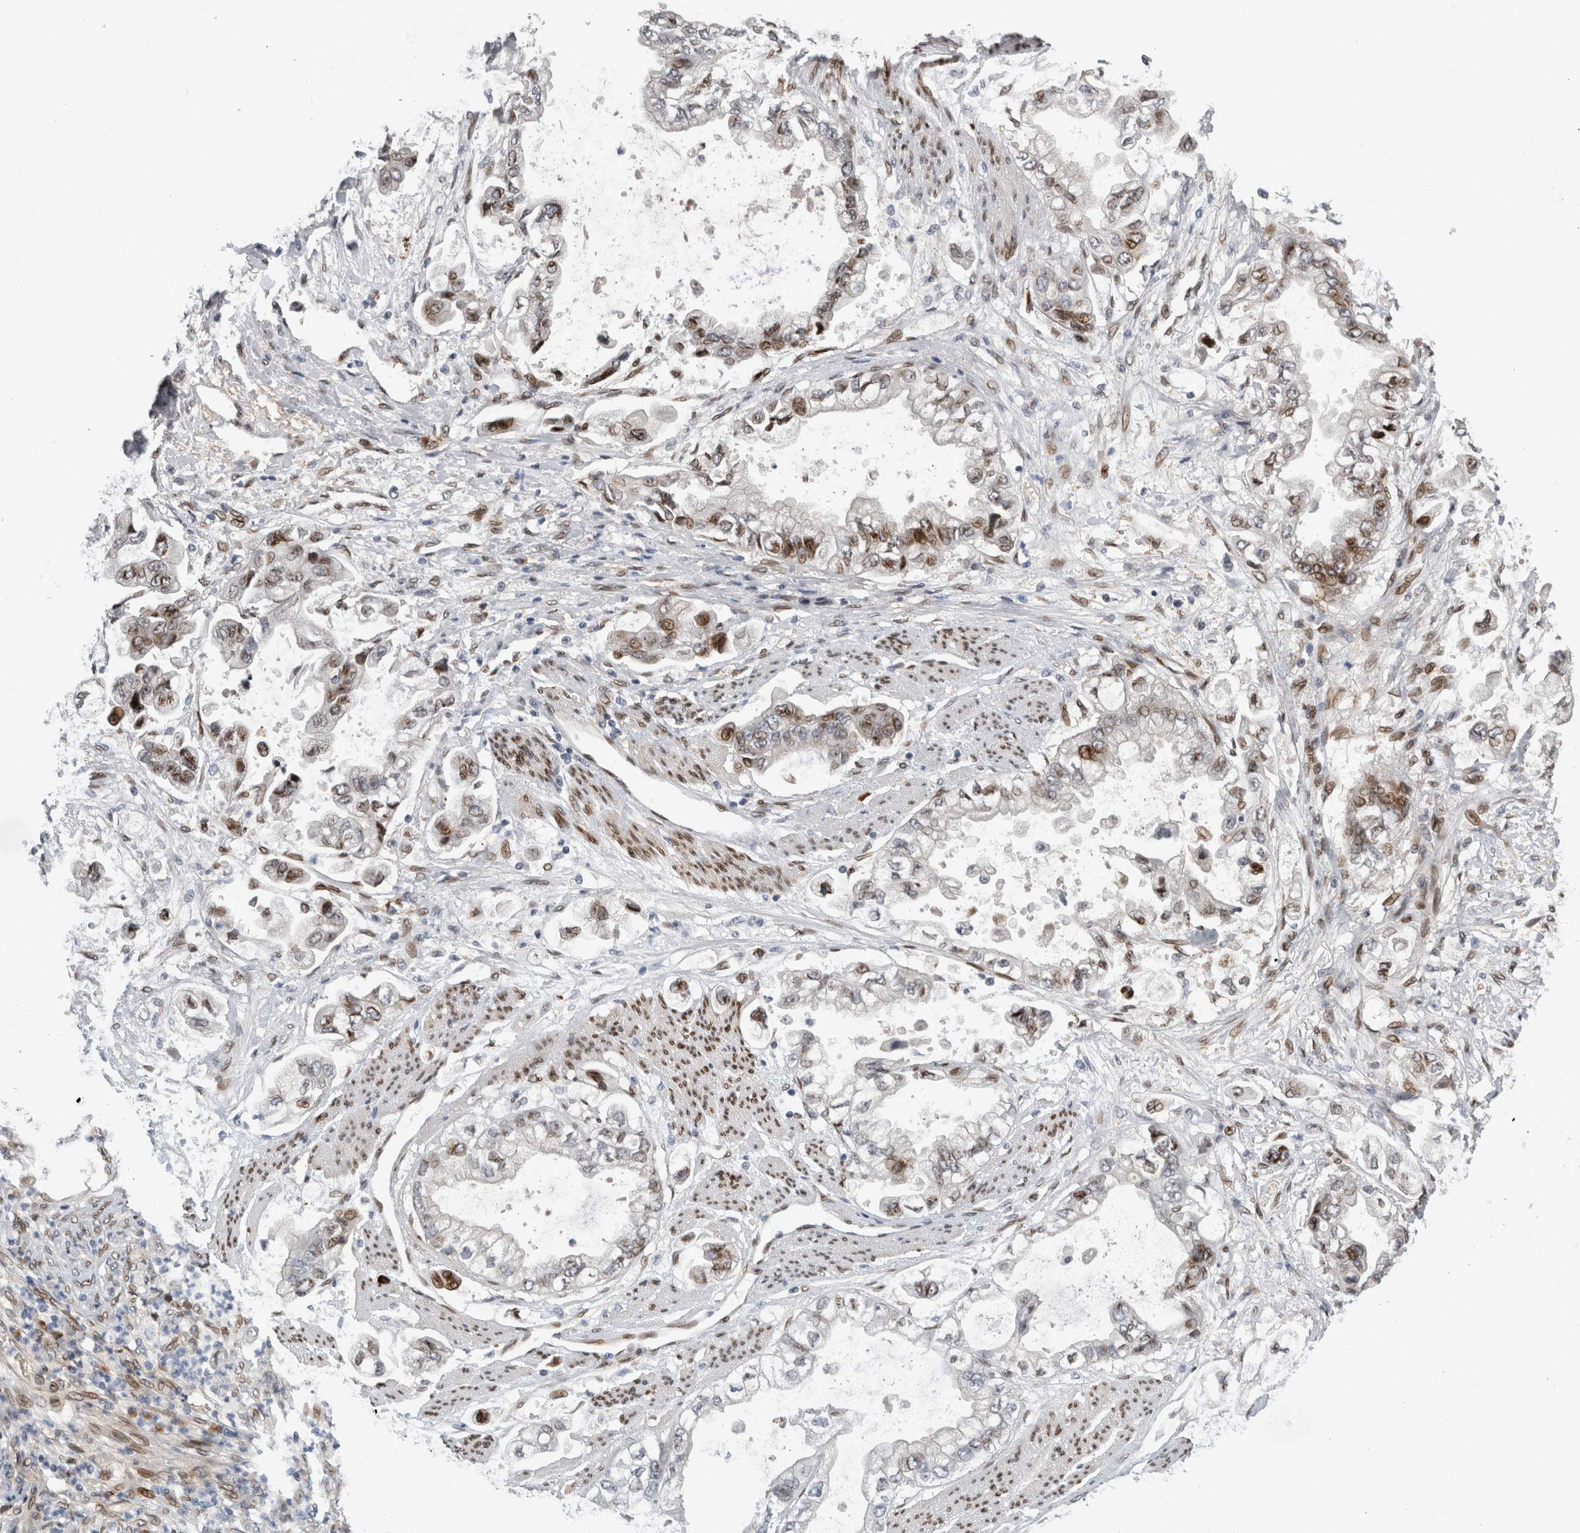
{"staining": {"intensity": "moderate", "quantity": ">75%", "location": "nuclear"}, "tissue": "stomach cancer", "cell_type": "Tumor cells", "image_type": "cancer", "snomed": [{"axis": "morphology", "description": "Adenocarcinoma, NOS"}, {"axis": "topography", "description": "Stomach"}], "caption": "Moderate nuclear protein expression is appreciated in about >75% of tumor cells in stomach adenocarcinoma.", "gene": "DMTN", "patient": {"sex": "male", "age": 62}}